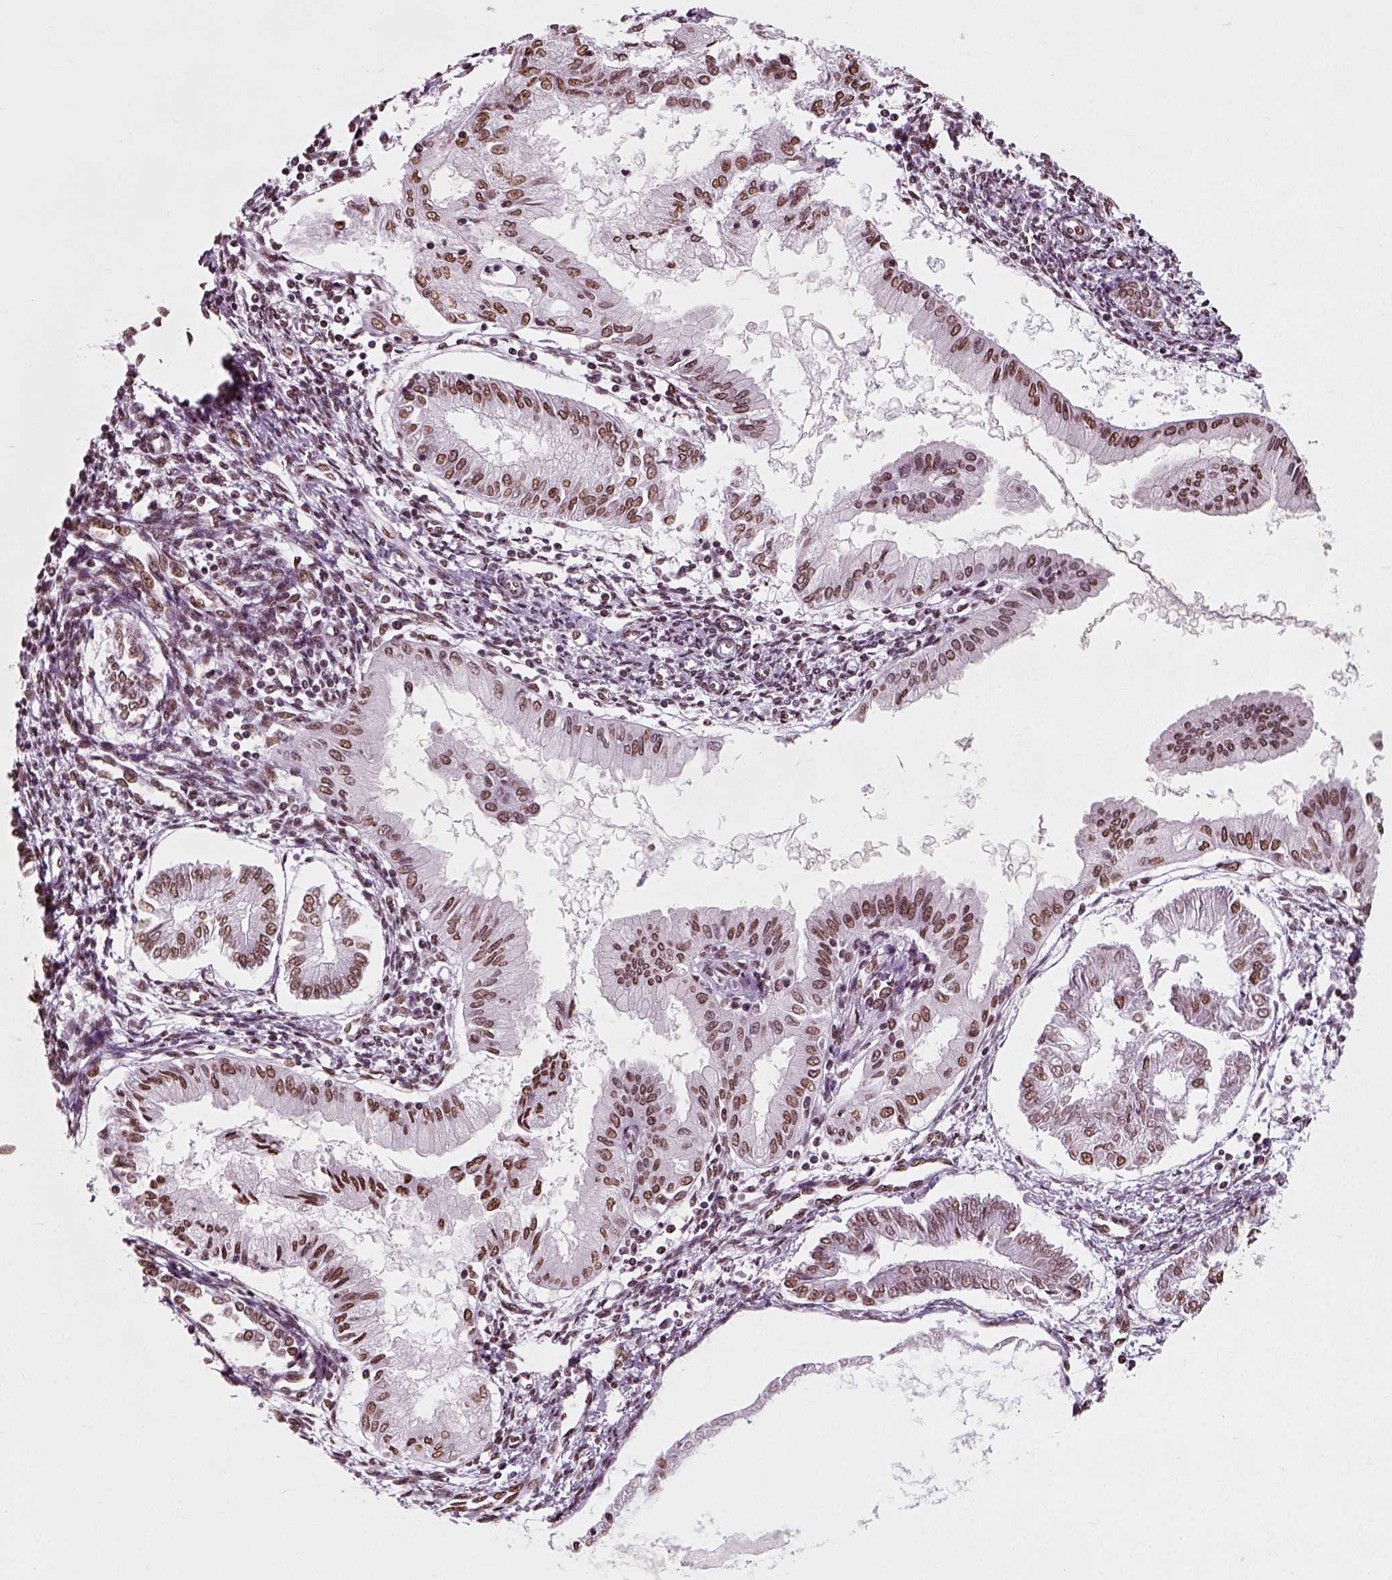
{"staining": {"intensity": "moderate", "quantity": ">75%", "location": "nuclear"}, "tissue": "endometrial cancer", "cell_type": "Tumor cells", "image_type": "cancer", "snomed": [{"axis": "morphology", "description": "Adenocarcinoma, NOS"}, {"axis": "topography", "description": "Endometrium"}], "caption": "Endometrial cancer tissue exhibits moderate nuclear staining in about >75% of tumor cells, visualized by immunohistochemistry. (DAB IHC, brown staining for protein, blue staining for nuclei).", "gene": "POLR1H", "patient": {"sex": "female", "age": 68}}